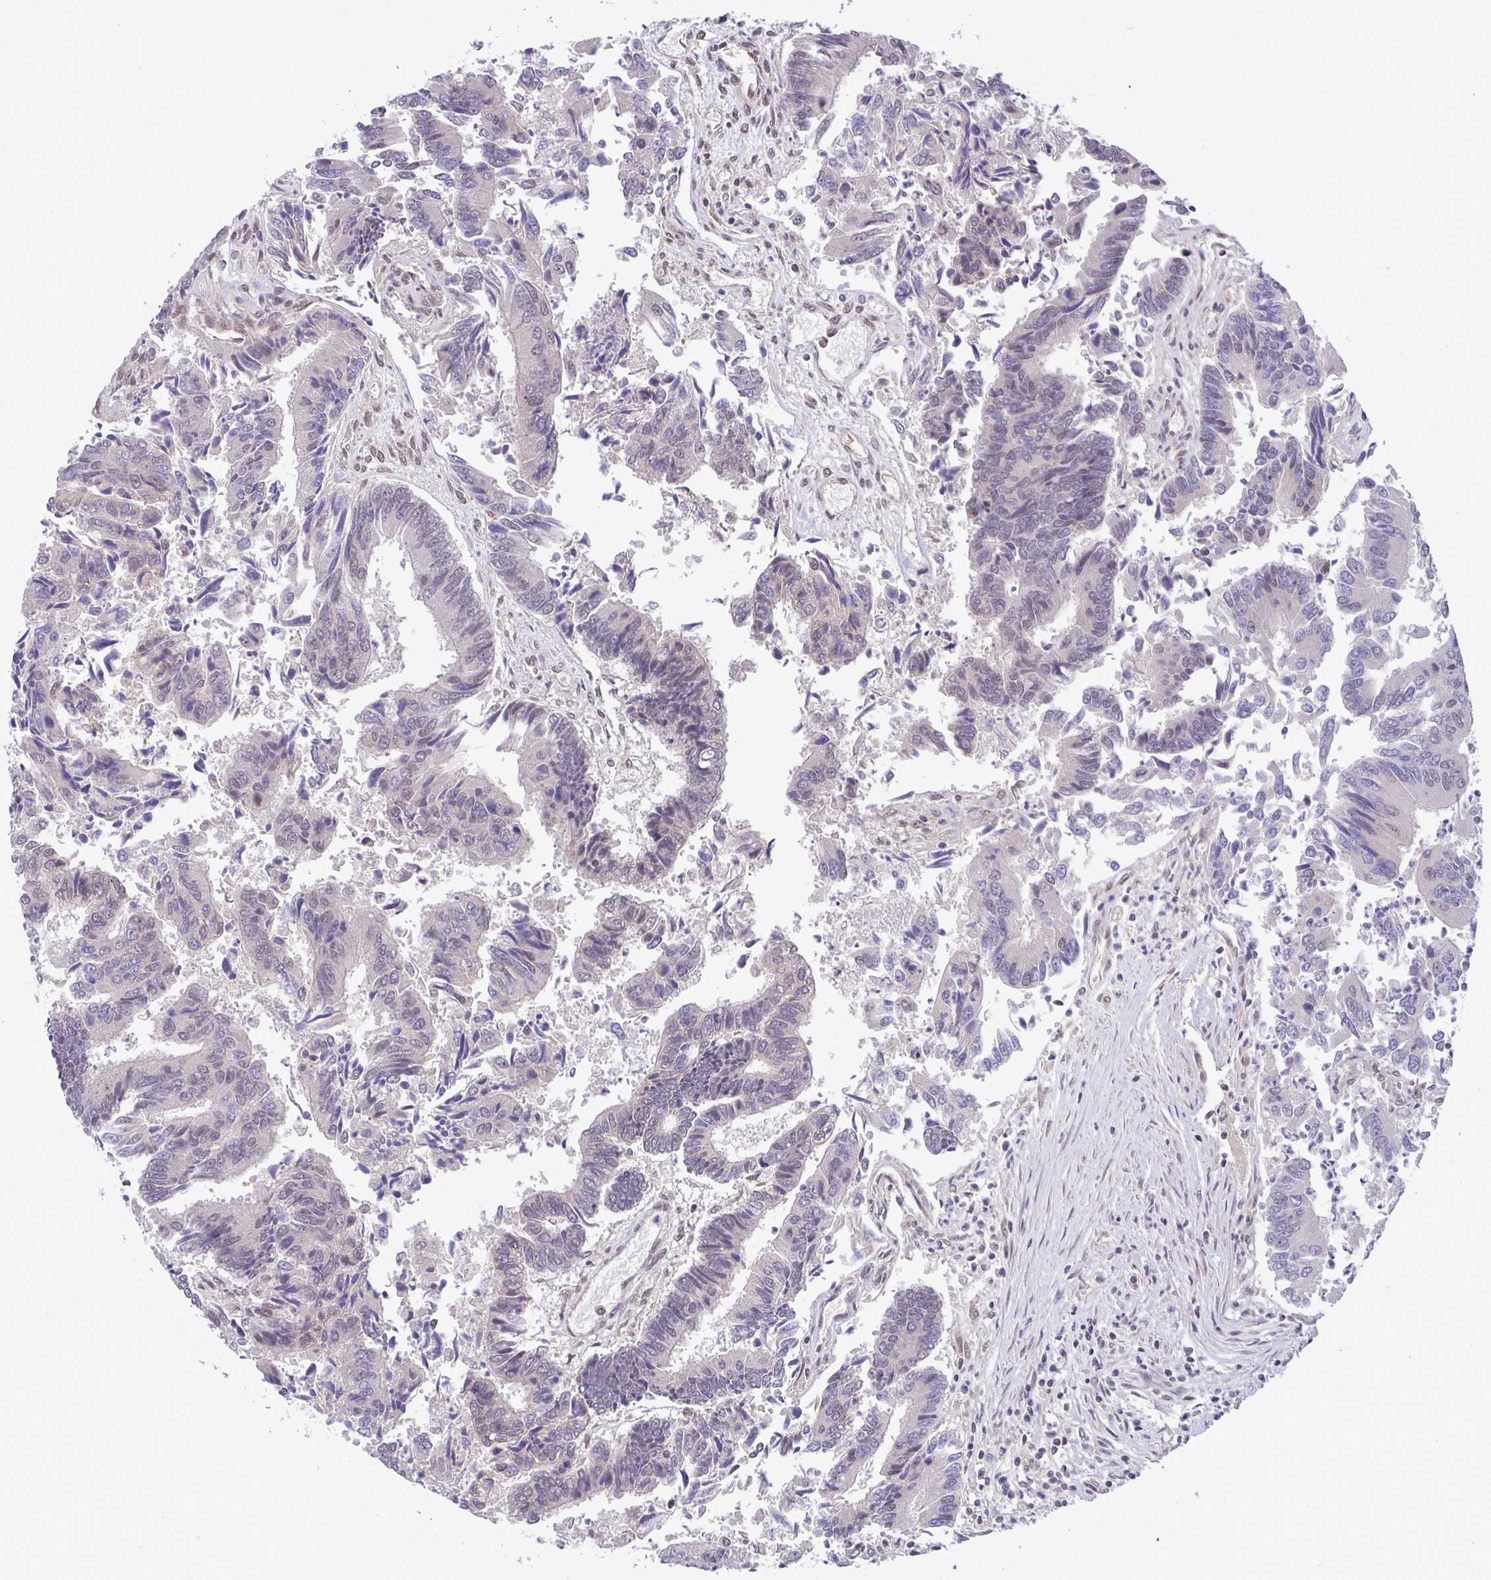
{"staining": {"intensity": "negative", "quantity": "none", "location": "none"}, "tissue": "colorectal cancer", "cell_type": "Tumor cells", "image_type": "cancer", "snomed": [{"axis": "morphology", "description": "Adenocarcinoma, NOS"}, {"axis": "topography", "description": "Colon"}], "caption": "High magnification brightfield microscopy of colorectal adenocarcinoma stained with DAB (3,3'-diaminobenzidine) (brown) and counterstained with hematoxylin (blue): tumor cells show no significant expression.", "gene": "C9orf64", "patient": {"sex": "female", "age": 67}}